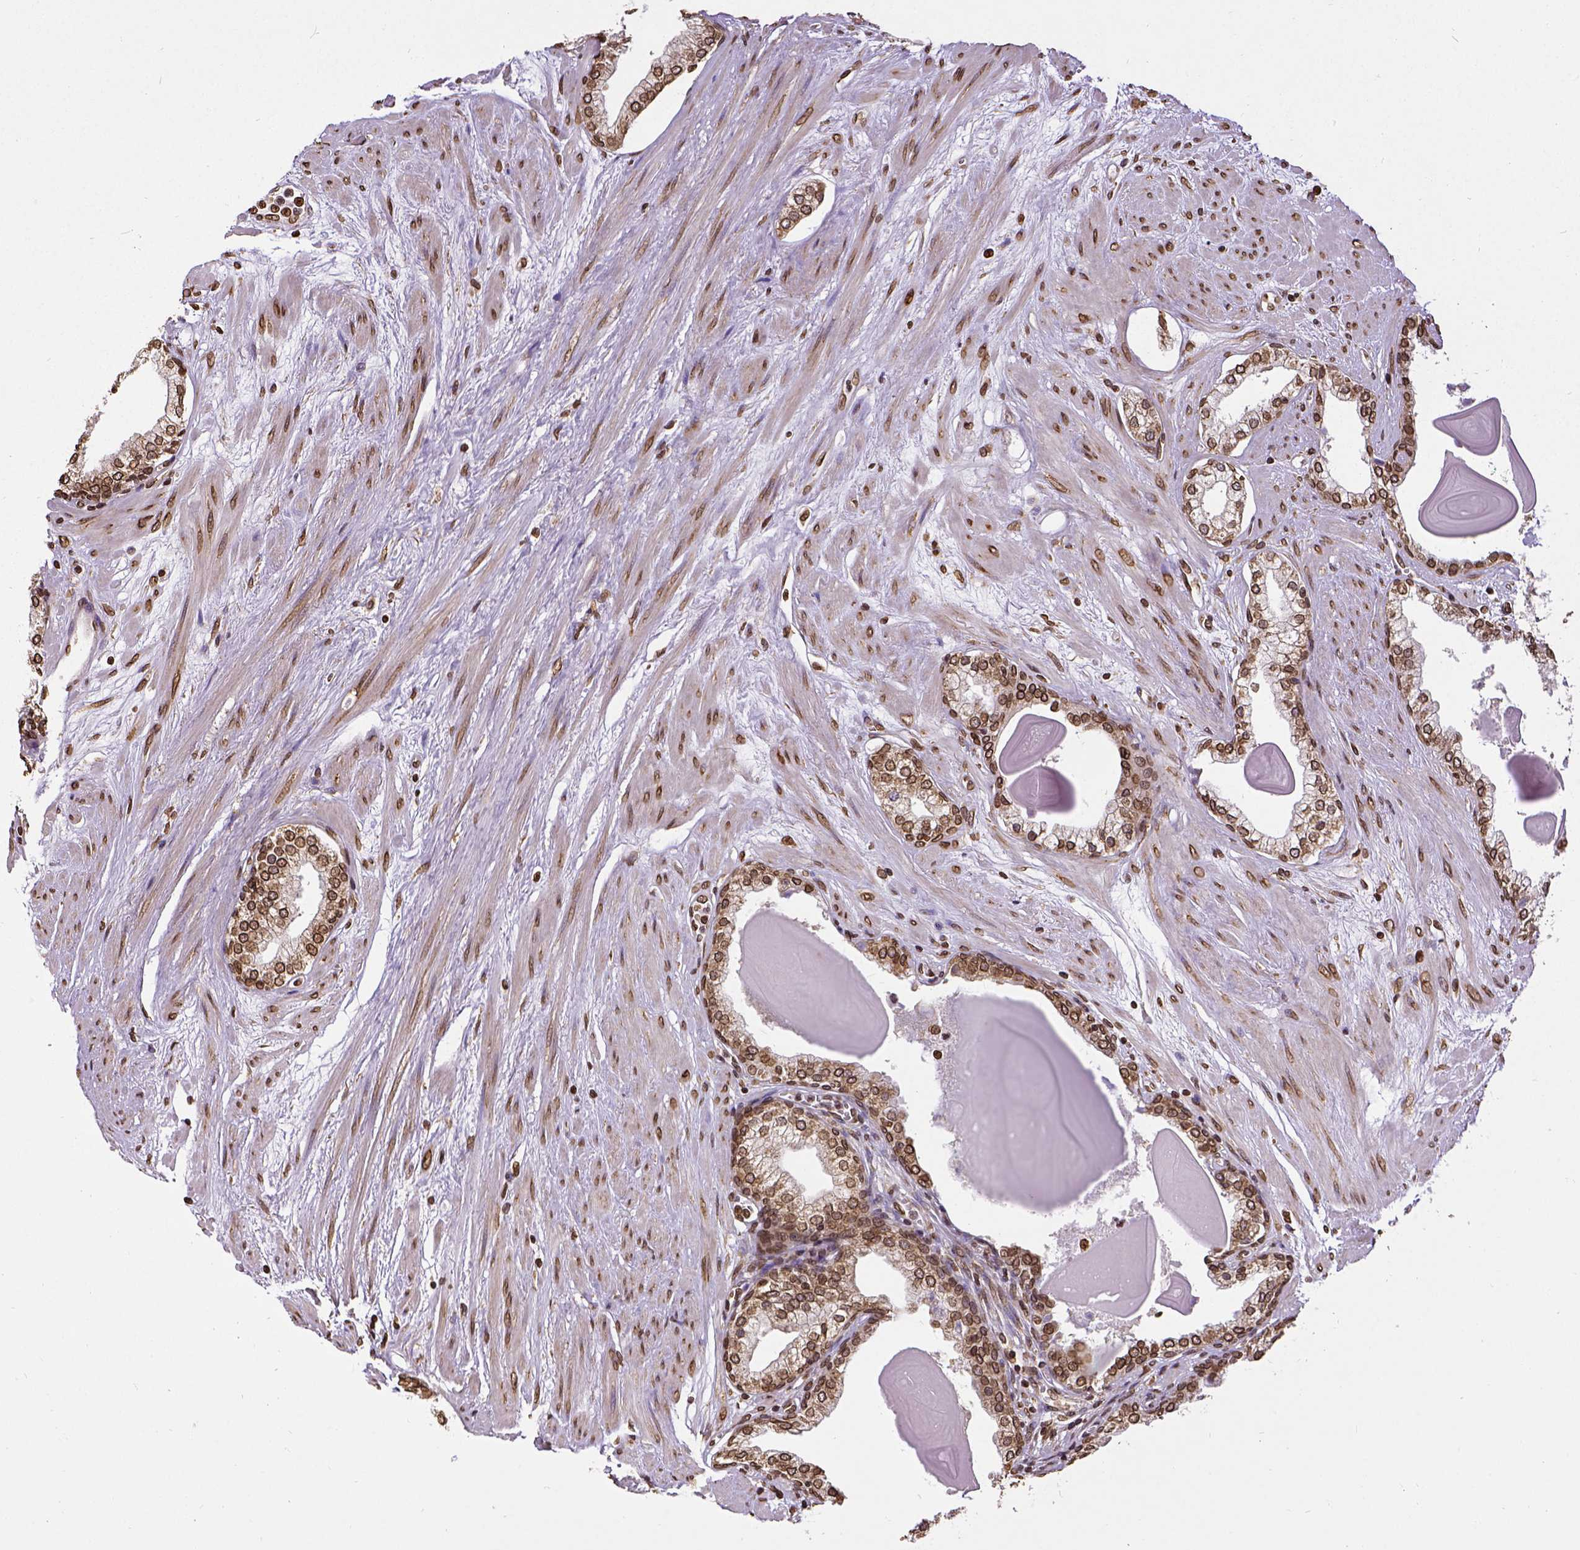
{"staining": {"intensity": "strong", "quantity": ">75%", "location": "cytoplasmic/membranous,nuclear"}, "tissue": "prostate cancer", "cell_type": "Tumor cells", "image_type": "cancer", "snomed": [{"axis": "morphology", "description": "Adenocarcinoma, Low grade"}, {"axis": "topography", "description": "Prostate"}], "caption": "Low-grade adenocarcinoma (prostate) stained for a protein exhibits strong cytoplasmic/membranous and nuclear positivity in tumor cells.", "gene": "MTDH", "patient": {"sex": "male", "age": 64}}